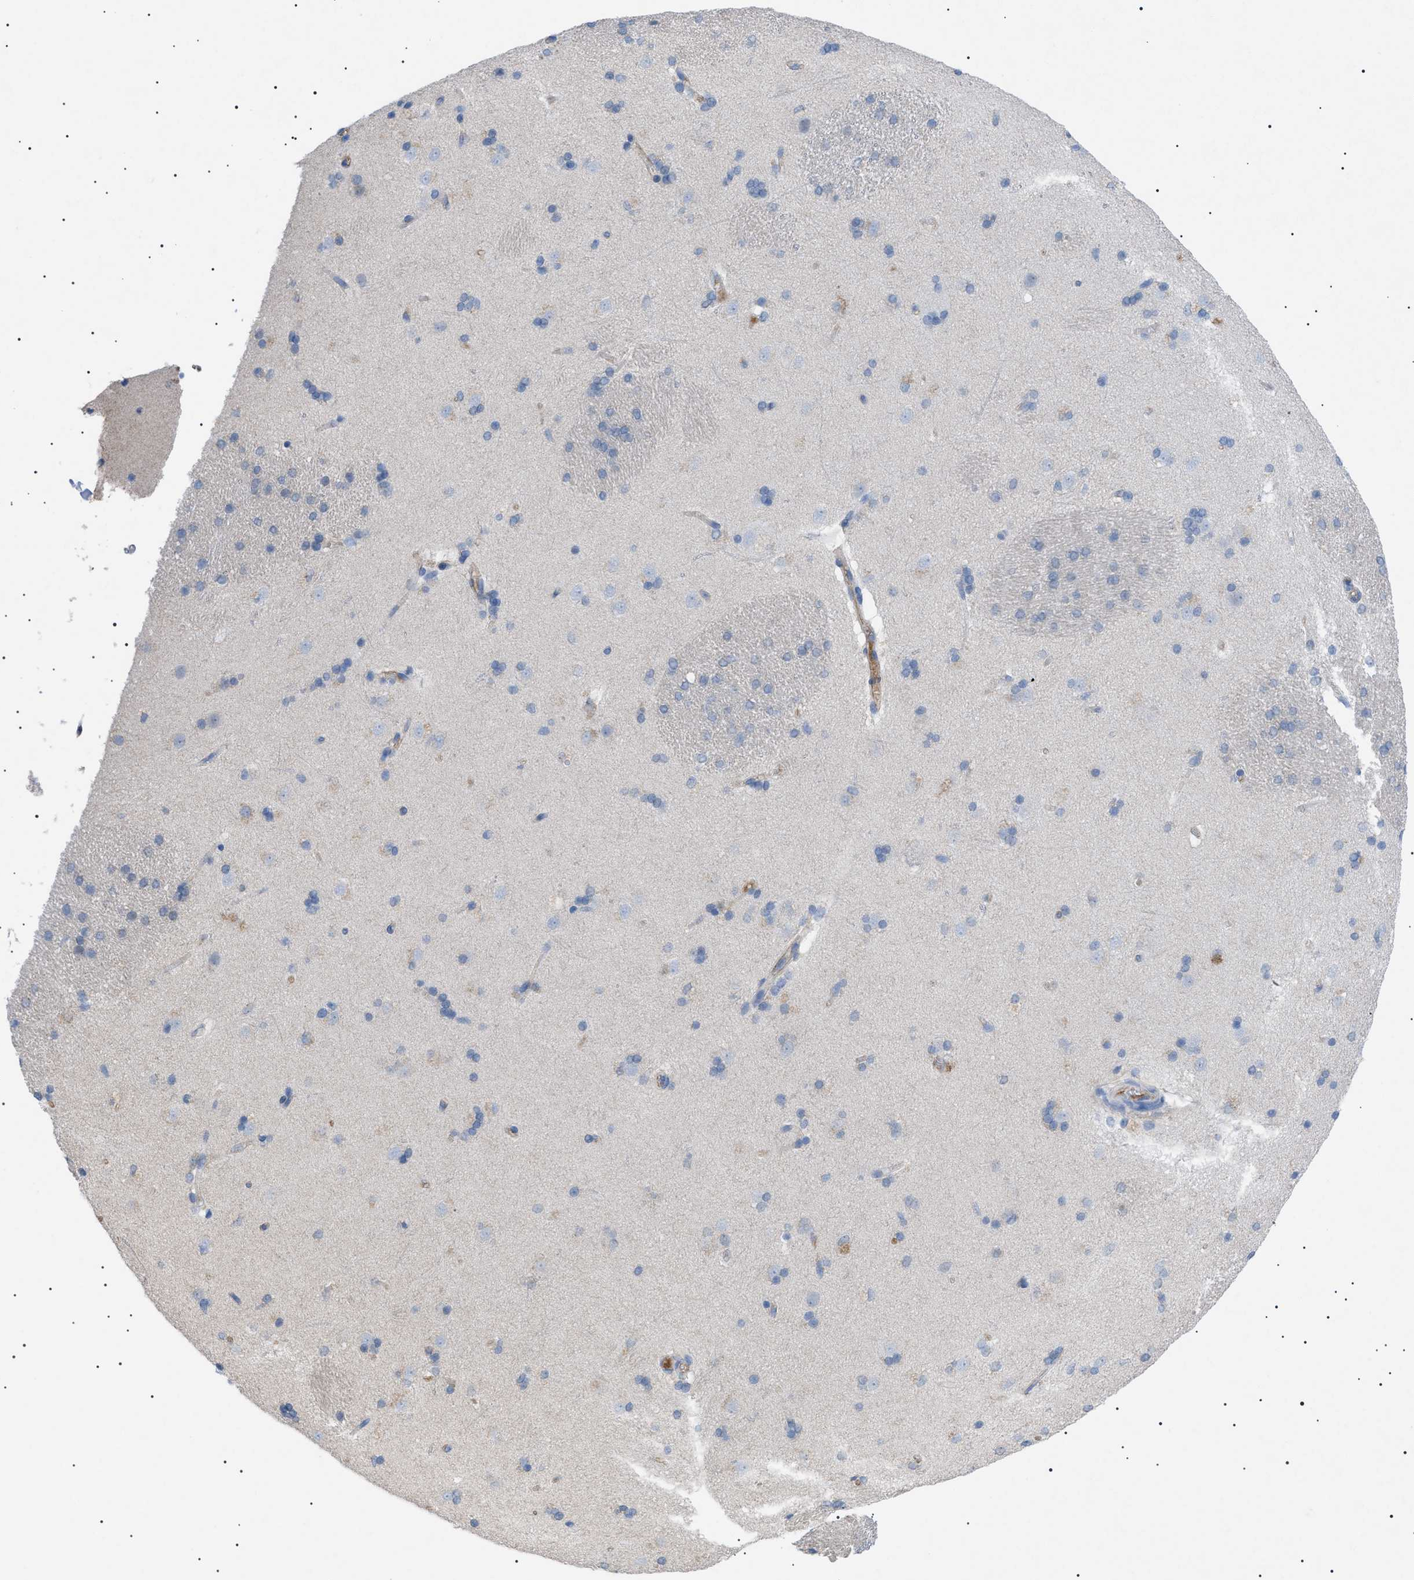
{"staining": {"intensity": "weak", "quantity": "<25%", "location": "cytoplasmic/membranous"}, "tissue": "caudate", "cell_type": "Glial cells", "image_type": "normal", "snomed": [{"axis": "morphology", "description": "Normal tissue, NOS"}, {"axis": "topography", "description": "Lateral ventricle wall"}], "caption": "Immunohistochemistry photomicrograph of normal caudate: caudate stained with DAB (3,3'-diaminobenzidine) displays no significant protein positivity in glial cells.", "gene": "ADAMTS1", "patient": {"sex": "female", "age": 19}}